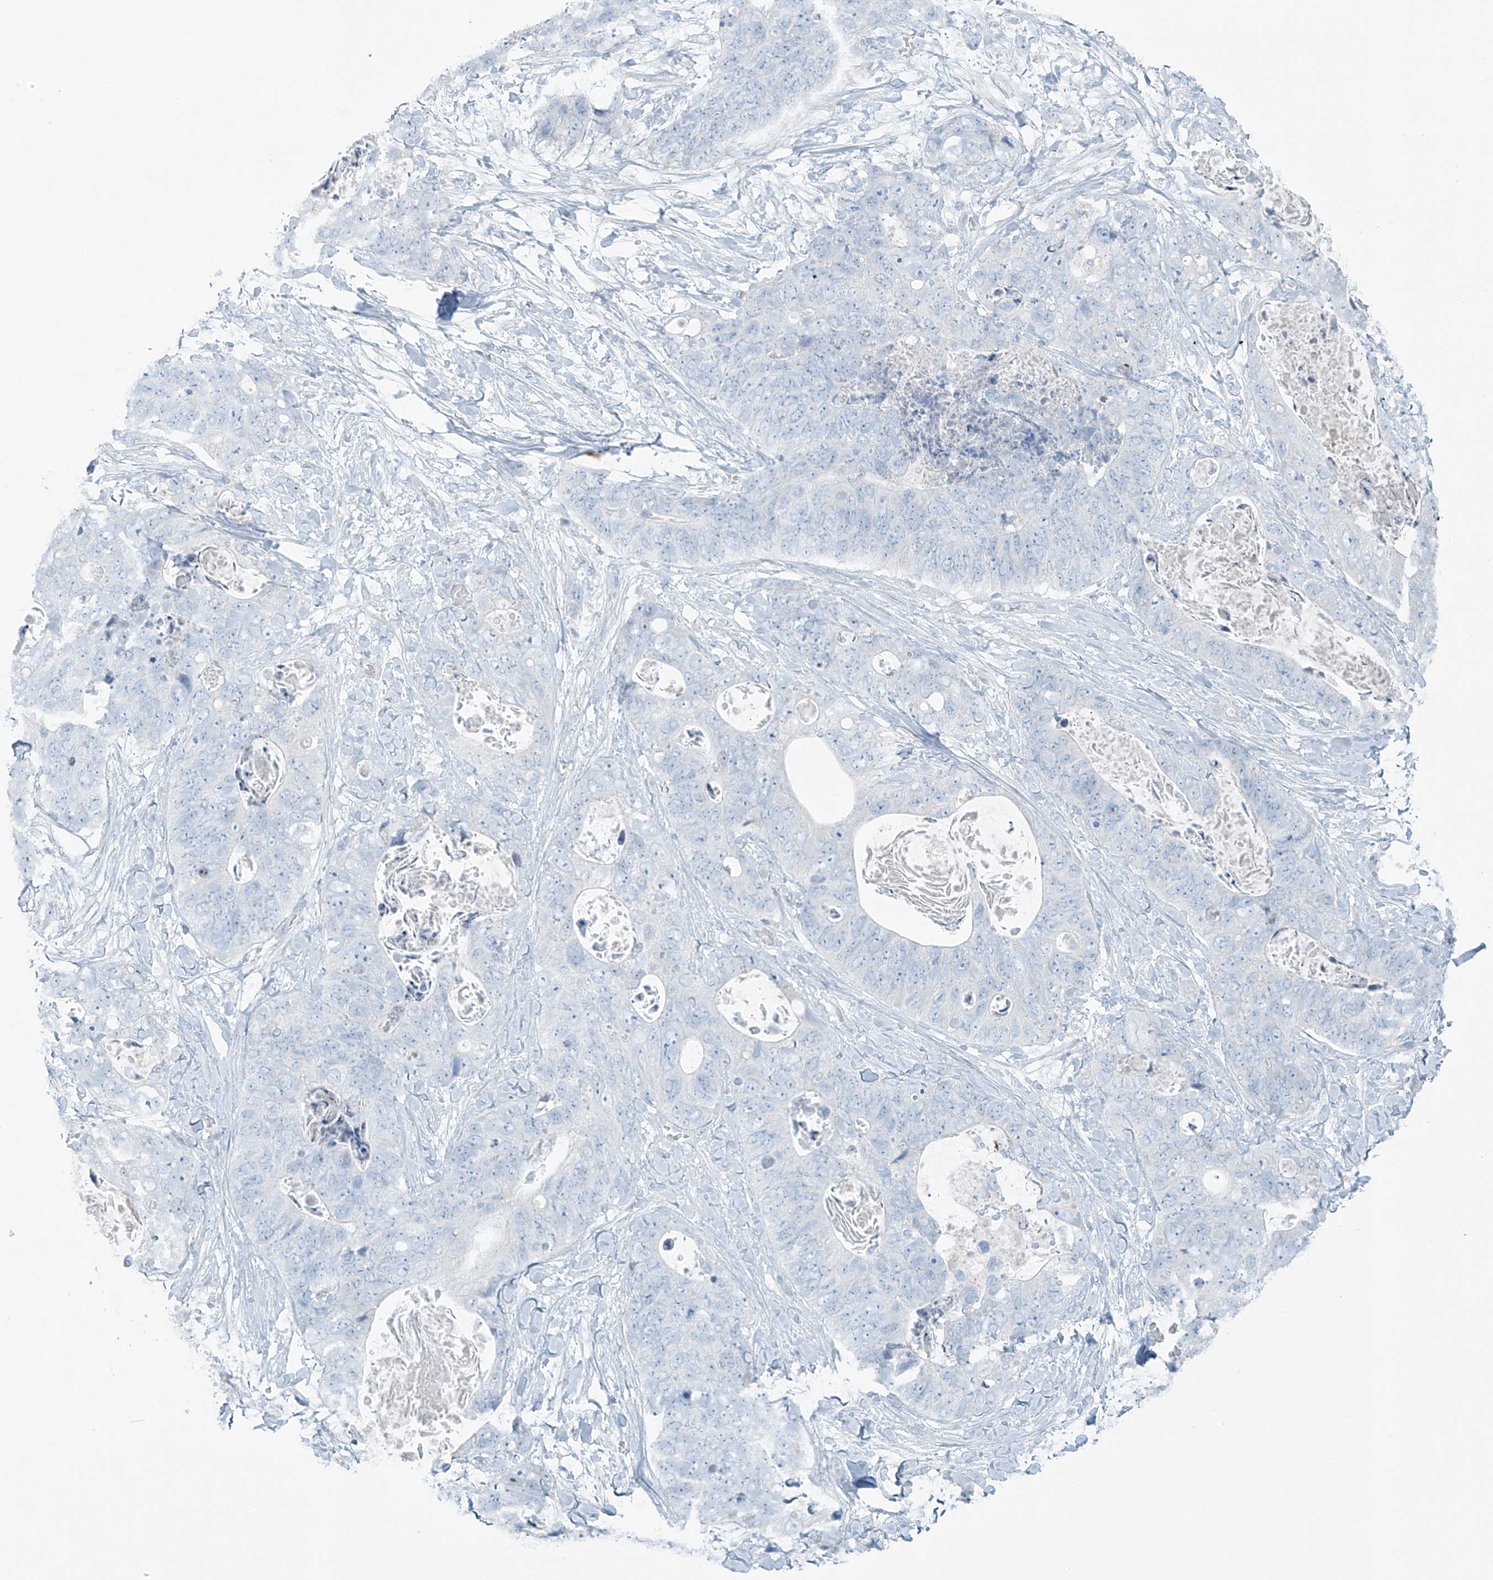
{"staining": {"intensity": "negative", "quantity": "none", "location": "none"}, "tissue": "stomach cancer", "cell_type": "Tumor cells", "image_type": "cancer", "snomed": [{"axis": "morphology", "description": "Adenocarcinoma, NOS"}, {"axis": "topography", "description": "Stomach"}], "caption": "Stomach cancer (adenocarcinoma) stained for a protein using immunohistochemistry demonstrates no staining tumor cells.", "gene": "SLC25A43", "patient": {"sex": "female", "age": 89}}